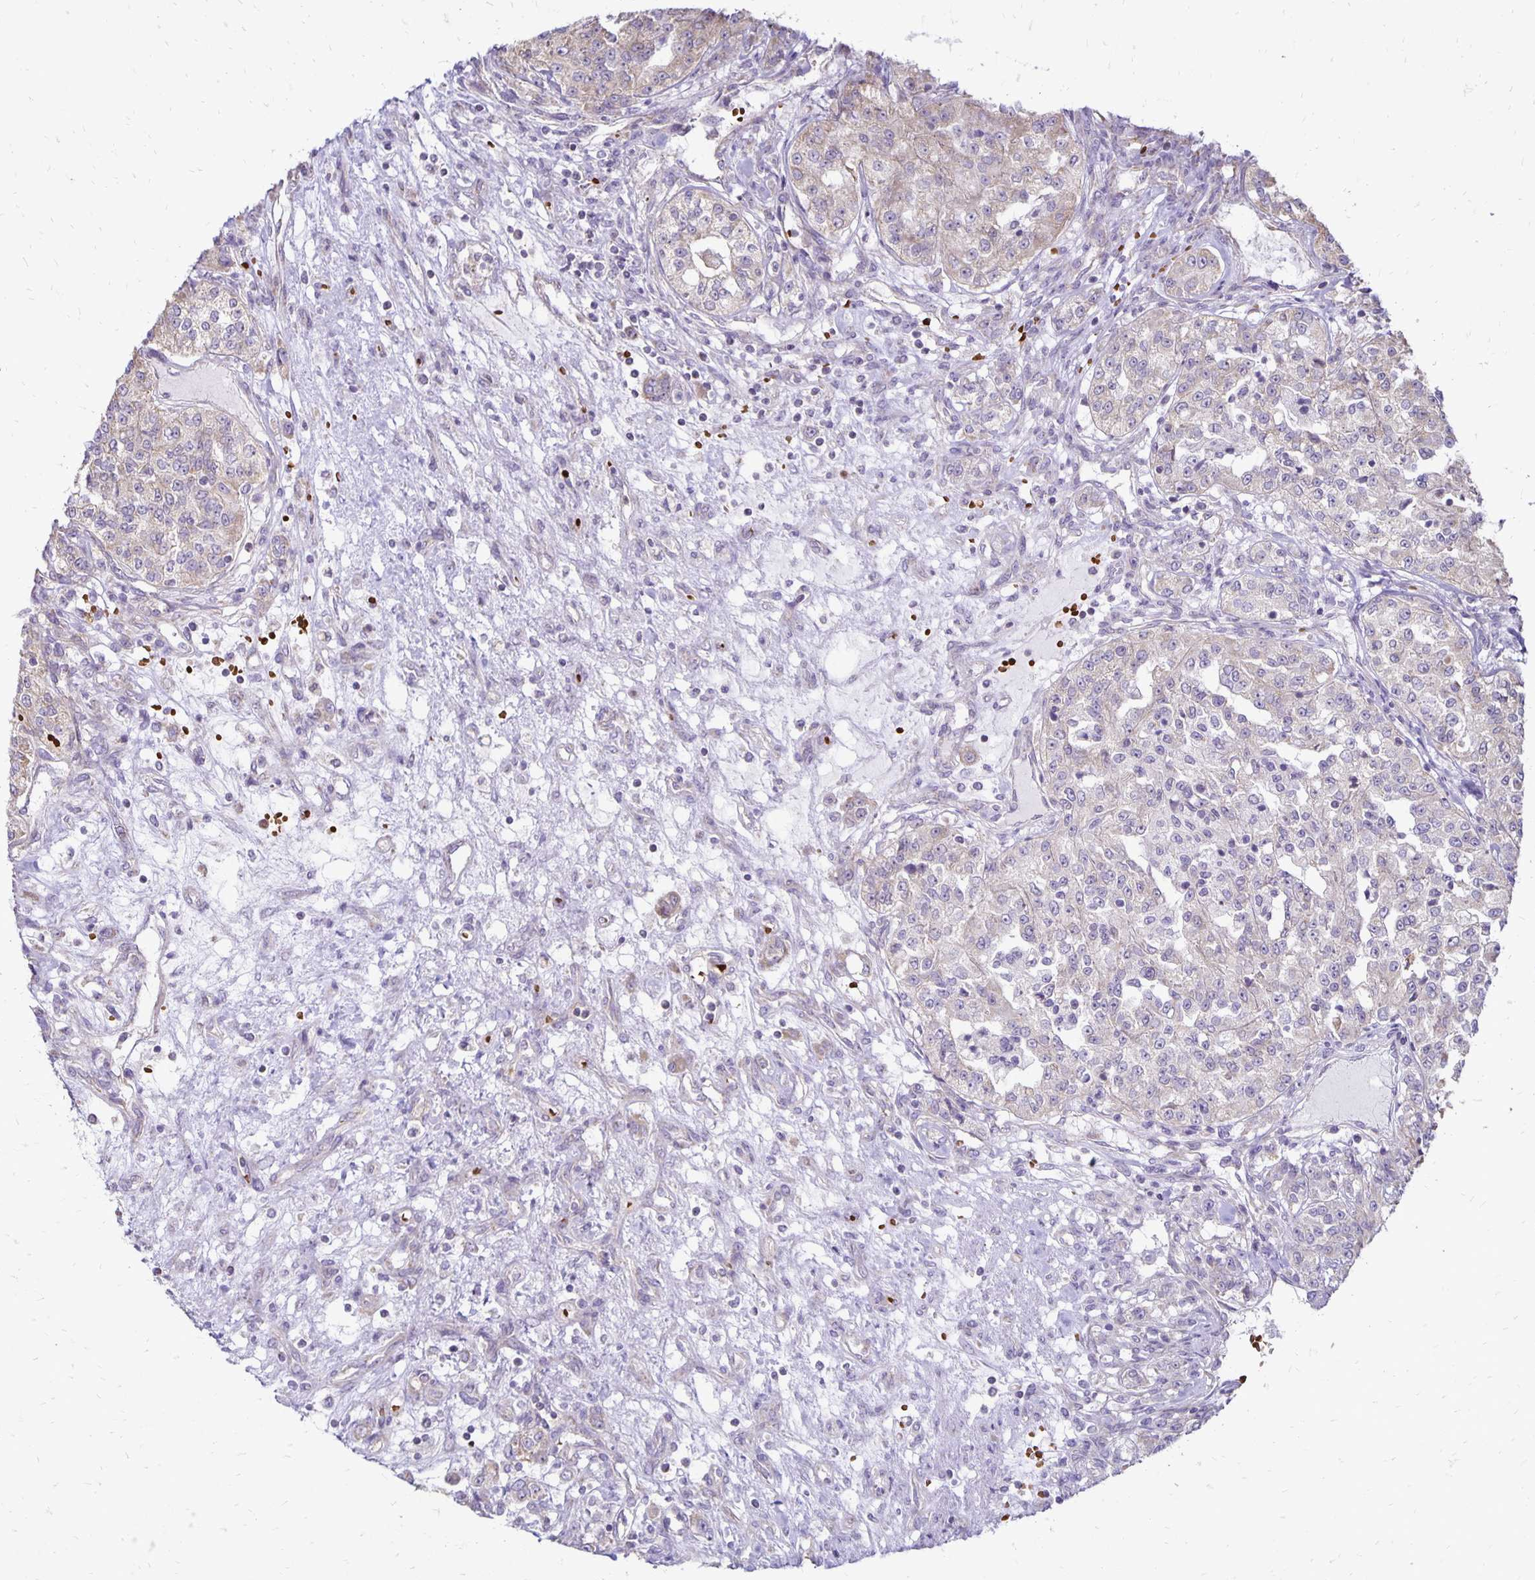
{"staining": {"intensity": "negative", "quantity": "none", "location": "none"}, "tissue": "renal cancer", "cell_type": "Tumor cells", "image_type": "cancer", "snomed": [{"axis": "morphology", "description": "Adenocarcinoma, NOS"}, {"axis": "topography", "description": "Kidney"}], "caption": "Adenocarcinoma (renal) was stained to show a protein in brown. There is no significant expression in tumor cells. The staining was performed using DAB (3,3'-diaminobenzidine) to visualize the protein expression in brown, while the nuclei were stained in blue with hematoxylin (Magnification: 20x).", "gene": "FN3K", "patient": {"sex": "female", "age": 63}}